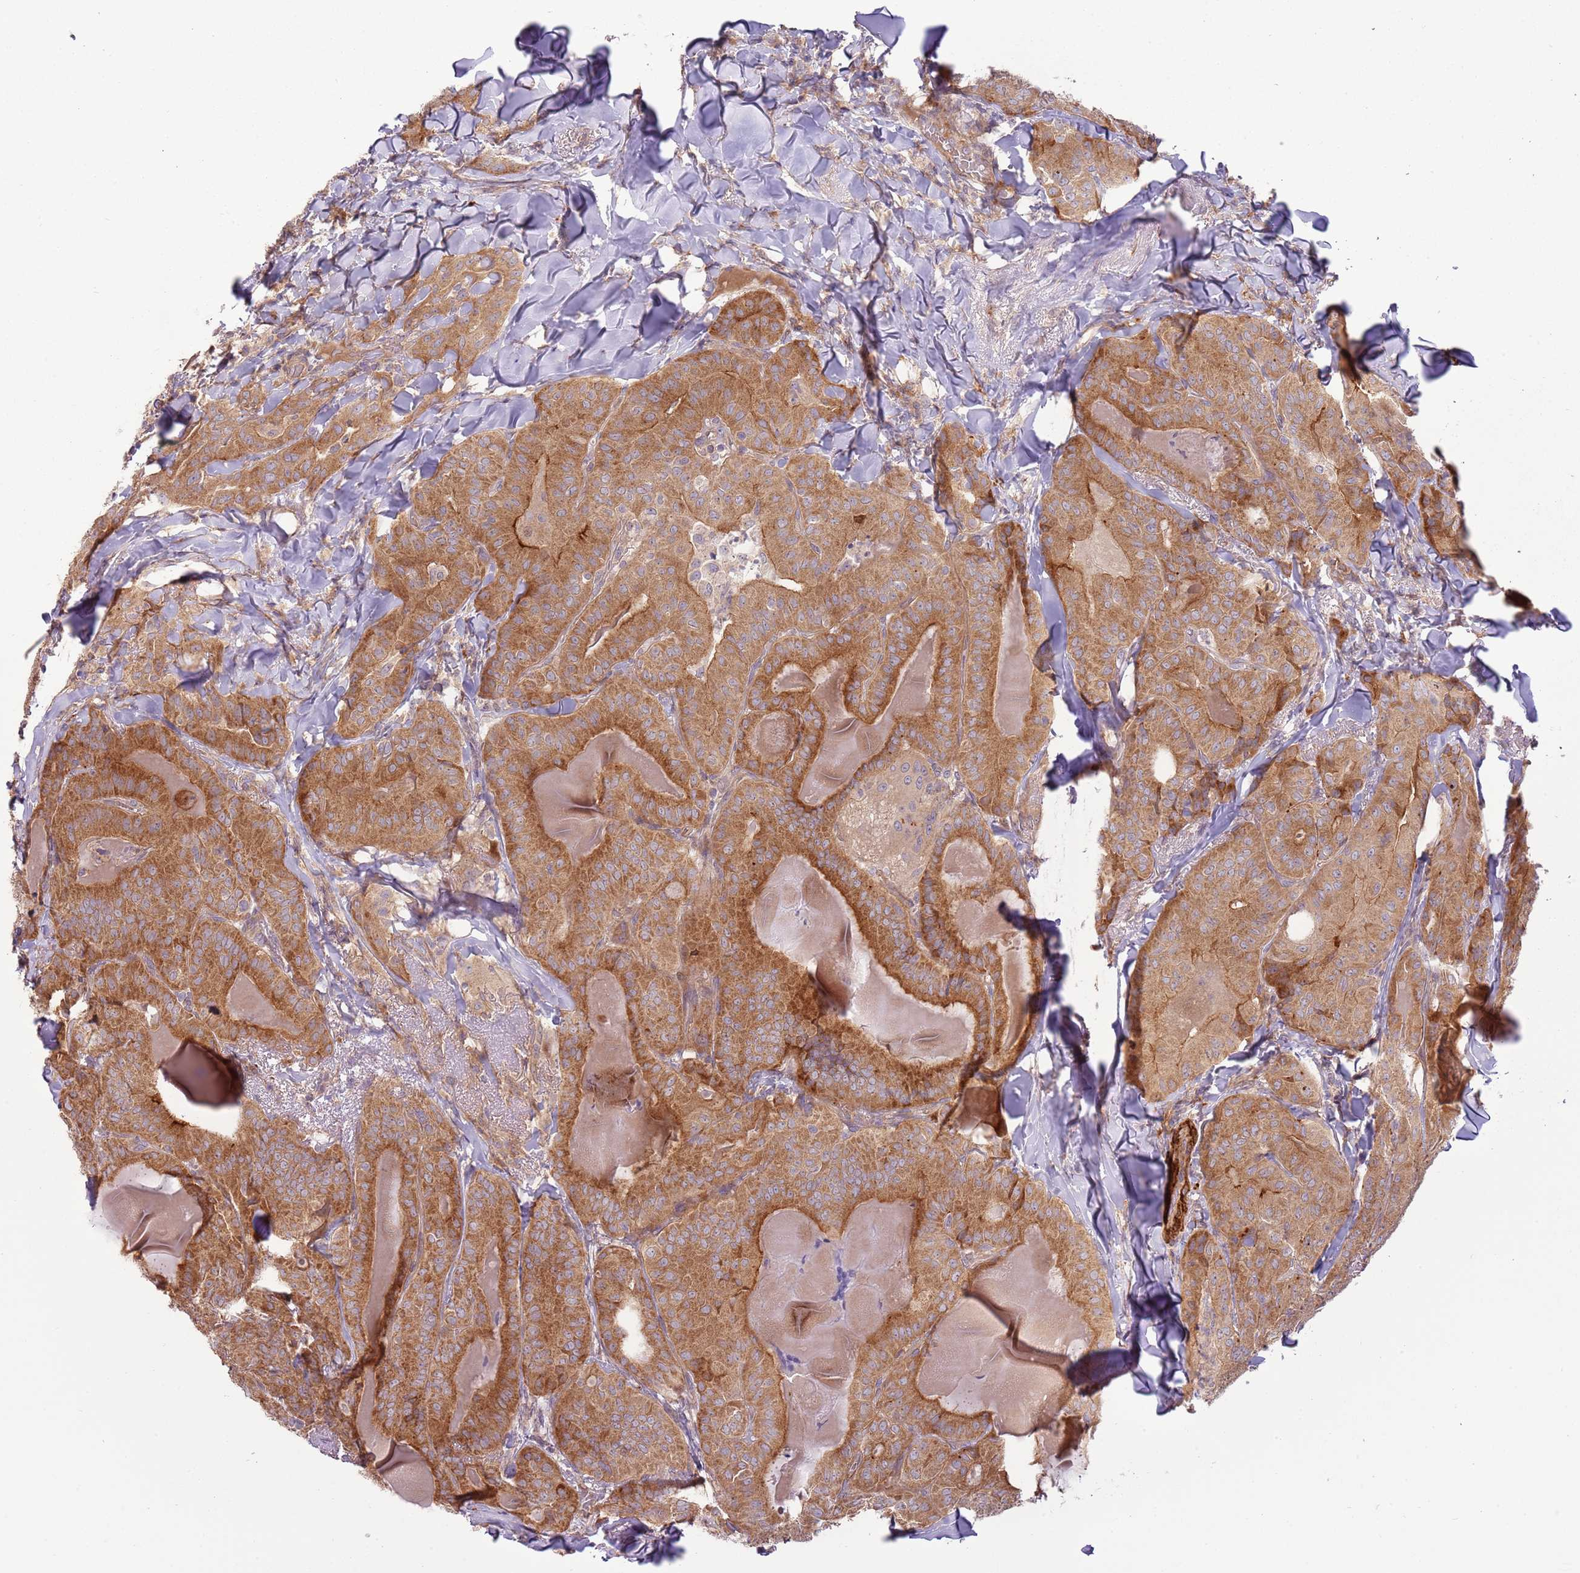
{"staining": {"intensity": "moderate", "quantity": ">75%", "location": "cytoplasmic/membranous"}, "tissue": "thyroid cancer", "cell_type": "Tumor cells", "image_type": "cancer", "snomed": [{"axis": "morphology", "description": "Papillary adenocarcinoma, NOS"}, {"axis": "topography", "description": "Thyroid gland"}], "caption": "Immunohistochemical staining of thyroid cancer (papillary adenocarcinoma) demonstrates medium levels of moderate cytoplasmic/membranous protein positivity in approximately >75% of tumor cells. (DAB (3,3'-diaminobenzidine) IHC, brown staining for protein, blue staining for nuclei).", "gene": "RNF128", "patient": {"sex": "female", "age": 68}}